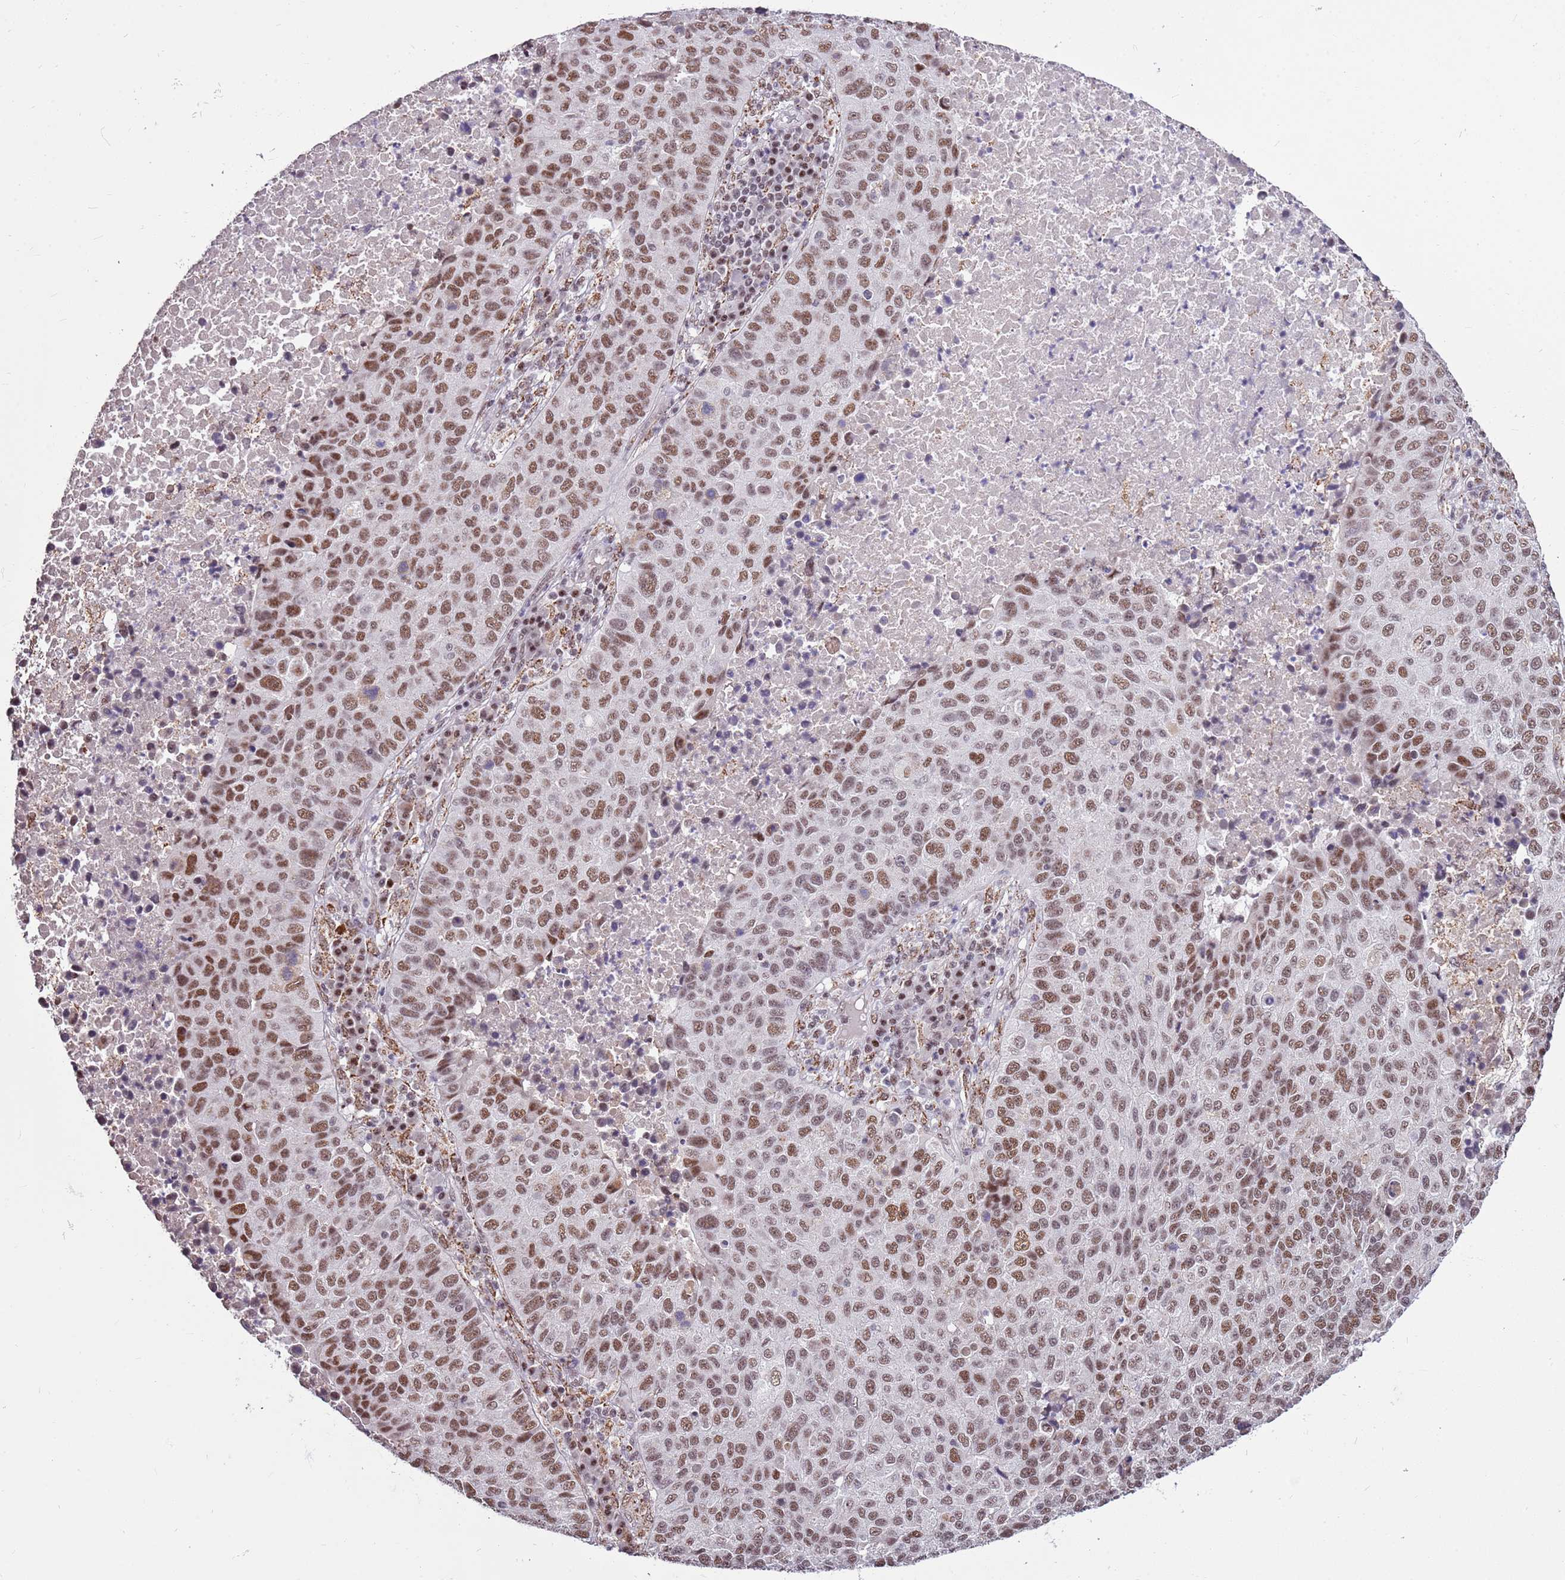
{"staining": {"intensity": "moderate", "quantity": ">75%", "location": "nuclear"}, "tissue": "lung cancer", "cell_type": "Tumor cells", "image_type": "cancer", "snomed": [{"axis": "morphology", "description": "Squamous cell carcinoma, NOS"}, {"axis": "topography", "description": "Lung"}], "caption": "Lung squamous cell carcinoma was stained to show a protein in brown. There is medium levels of moderate nuclear positivity in about >75% of tumor cells.", "gene": "AKAP8L", "patient": {"sex": "male", "age": 73}}